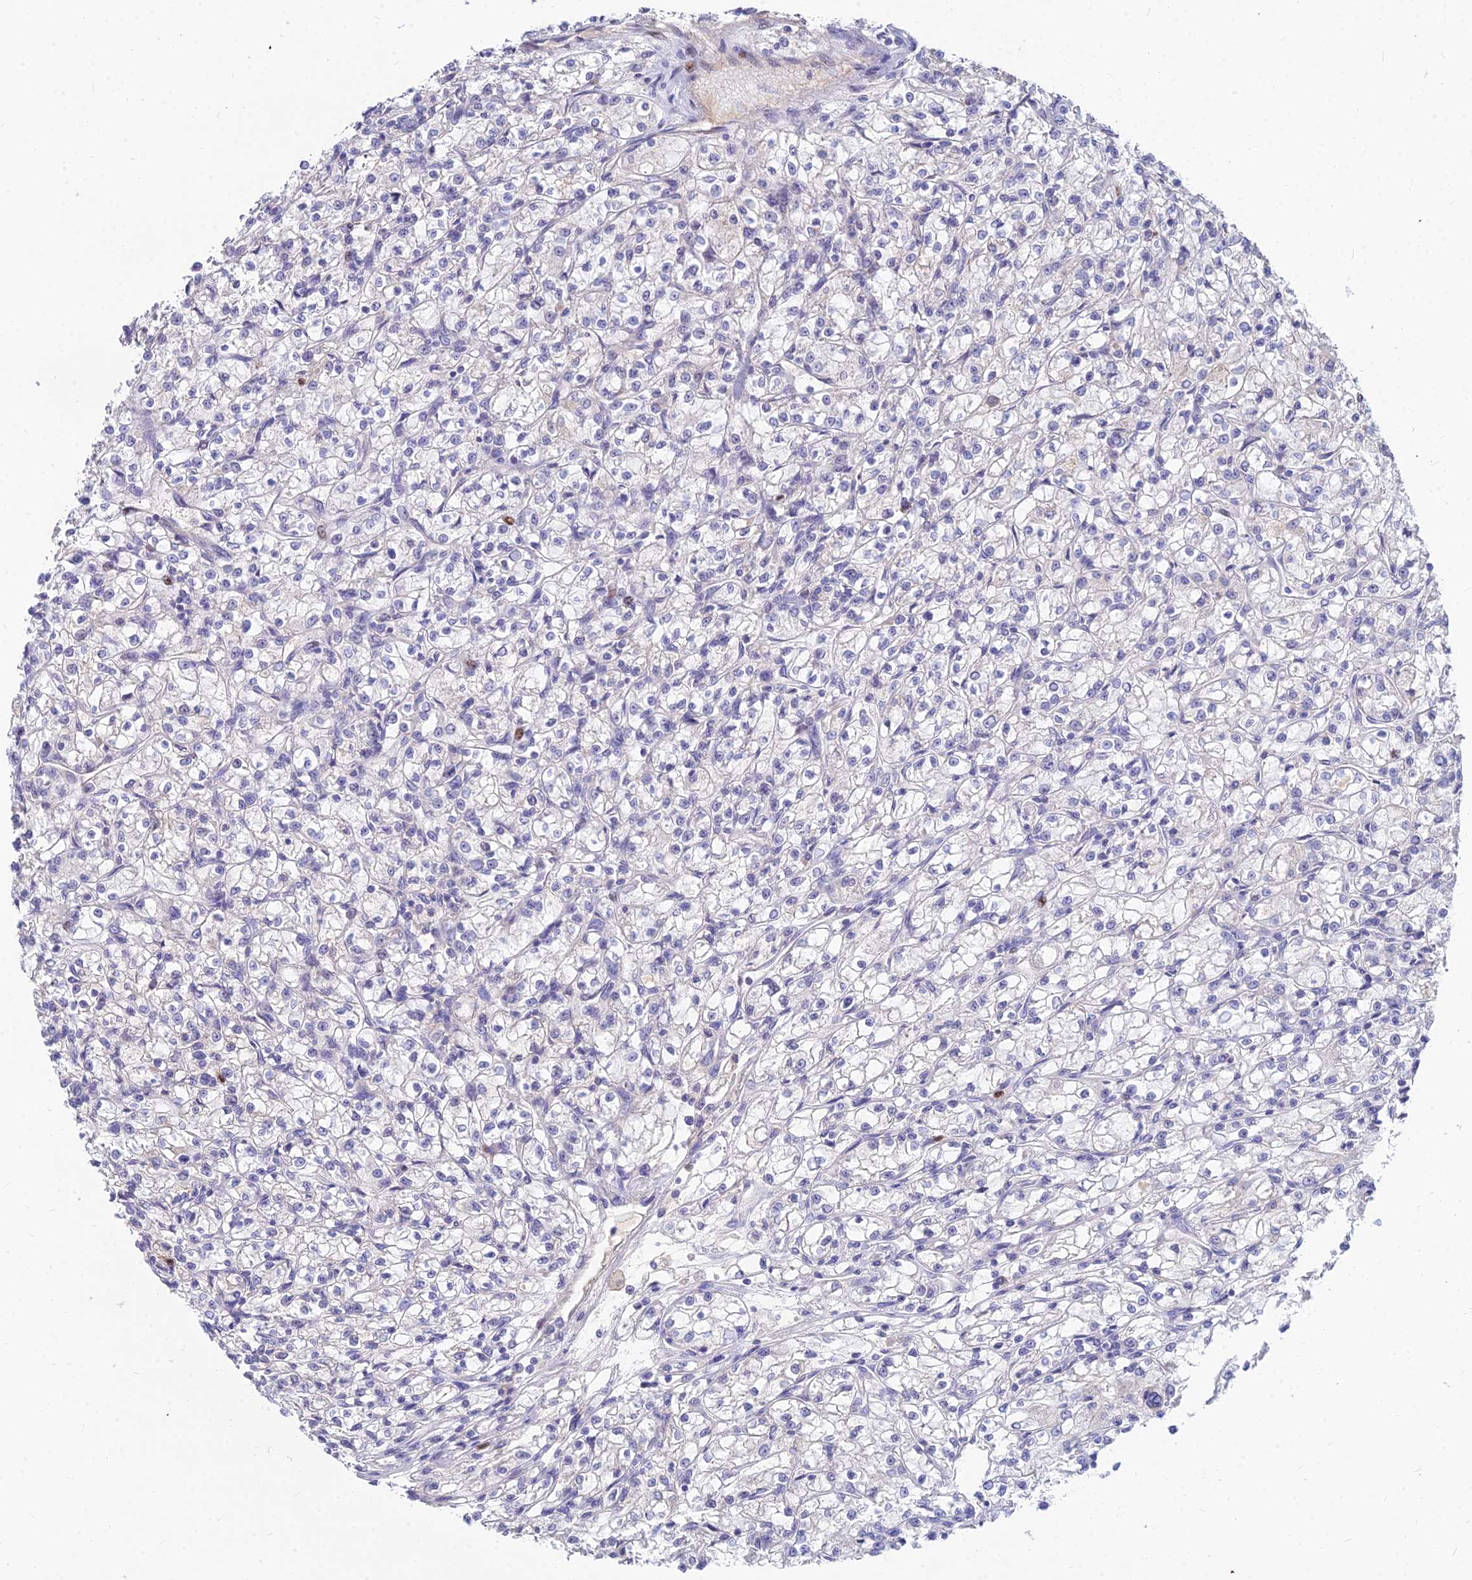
{"staining": {"intensity": "negative", "quantity": "none", "location": "none"}, "tissue": "renal cancer", "cell_type": "Tumor cells", "image_type": "cancer", "snomed": [{"axis": "morphology", "description": "Adenocarcinoma, NOS"}, {"axis": "topography", "description": "Kidney"}], "caption": "A micrograph of human renal adenocarcinoma is negative for staining in tumor cells. (IHC, brightfield microscopy, high magnification).", "gene": "GOLGA6D", "patient": {"sex": "female", "age": 59}}